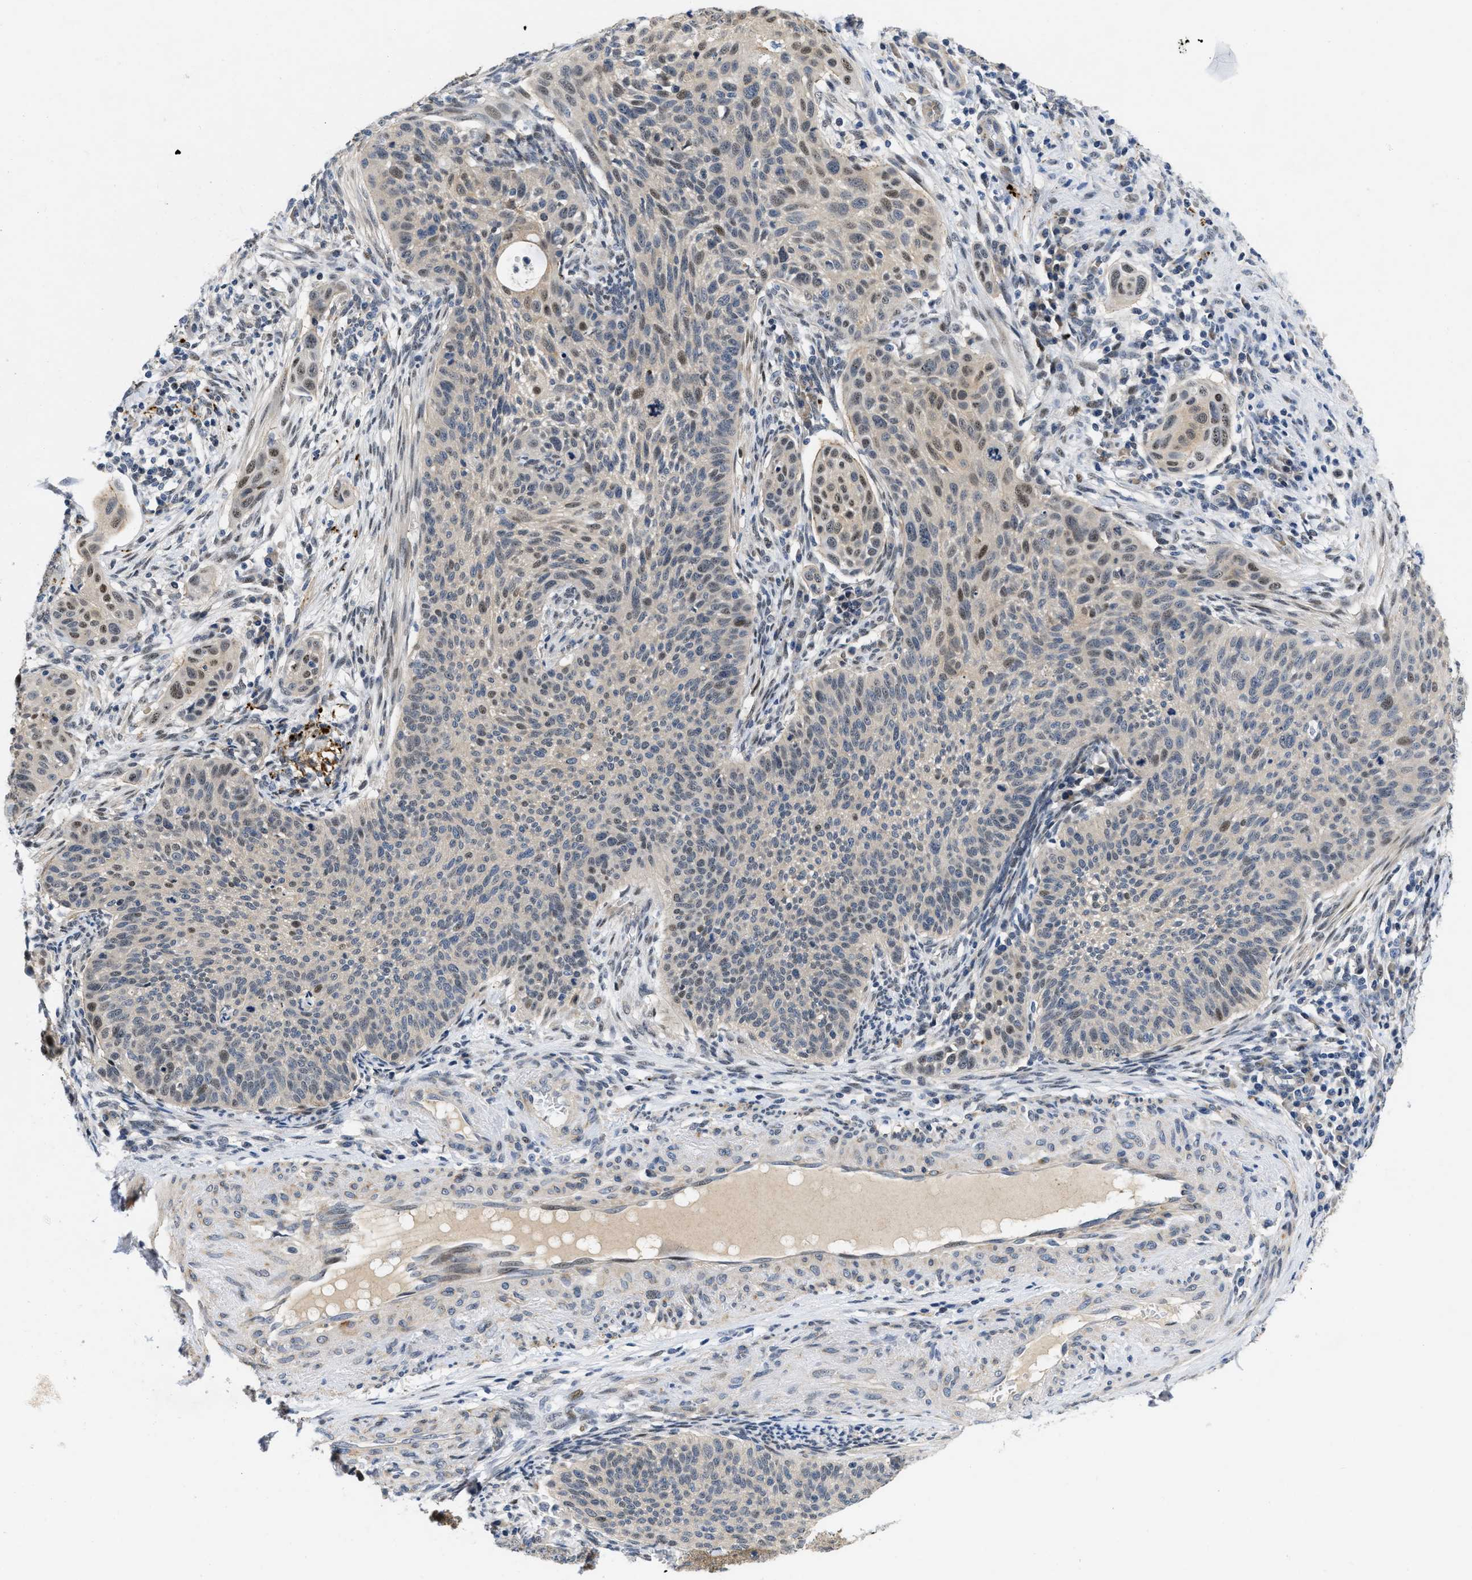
{"staining": {"intensity": "moderate", "quantity": "25%-75%", "location": "nuclear"}, "tissue": "cervical cancer", "cell_type": "Tumor cells", "image_type": "cancer", "snomed": [{"axis": "morphology", "description": "Squamous cell carcinoma, NOS"}, {"axis": "topography", "description": "Cervix"}], "caption": "An immunohistochemistry photomicrograph of tumor tissue is shown. Protein staining in brown shows moderate nuclear positivity in cervical cancer (squamous cell carcinoma) within tumor cells.", "gene": "VIP", "patient": {"sex": "female", "age": 70}}